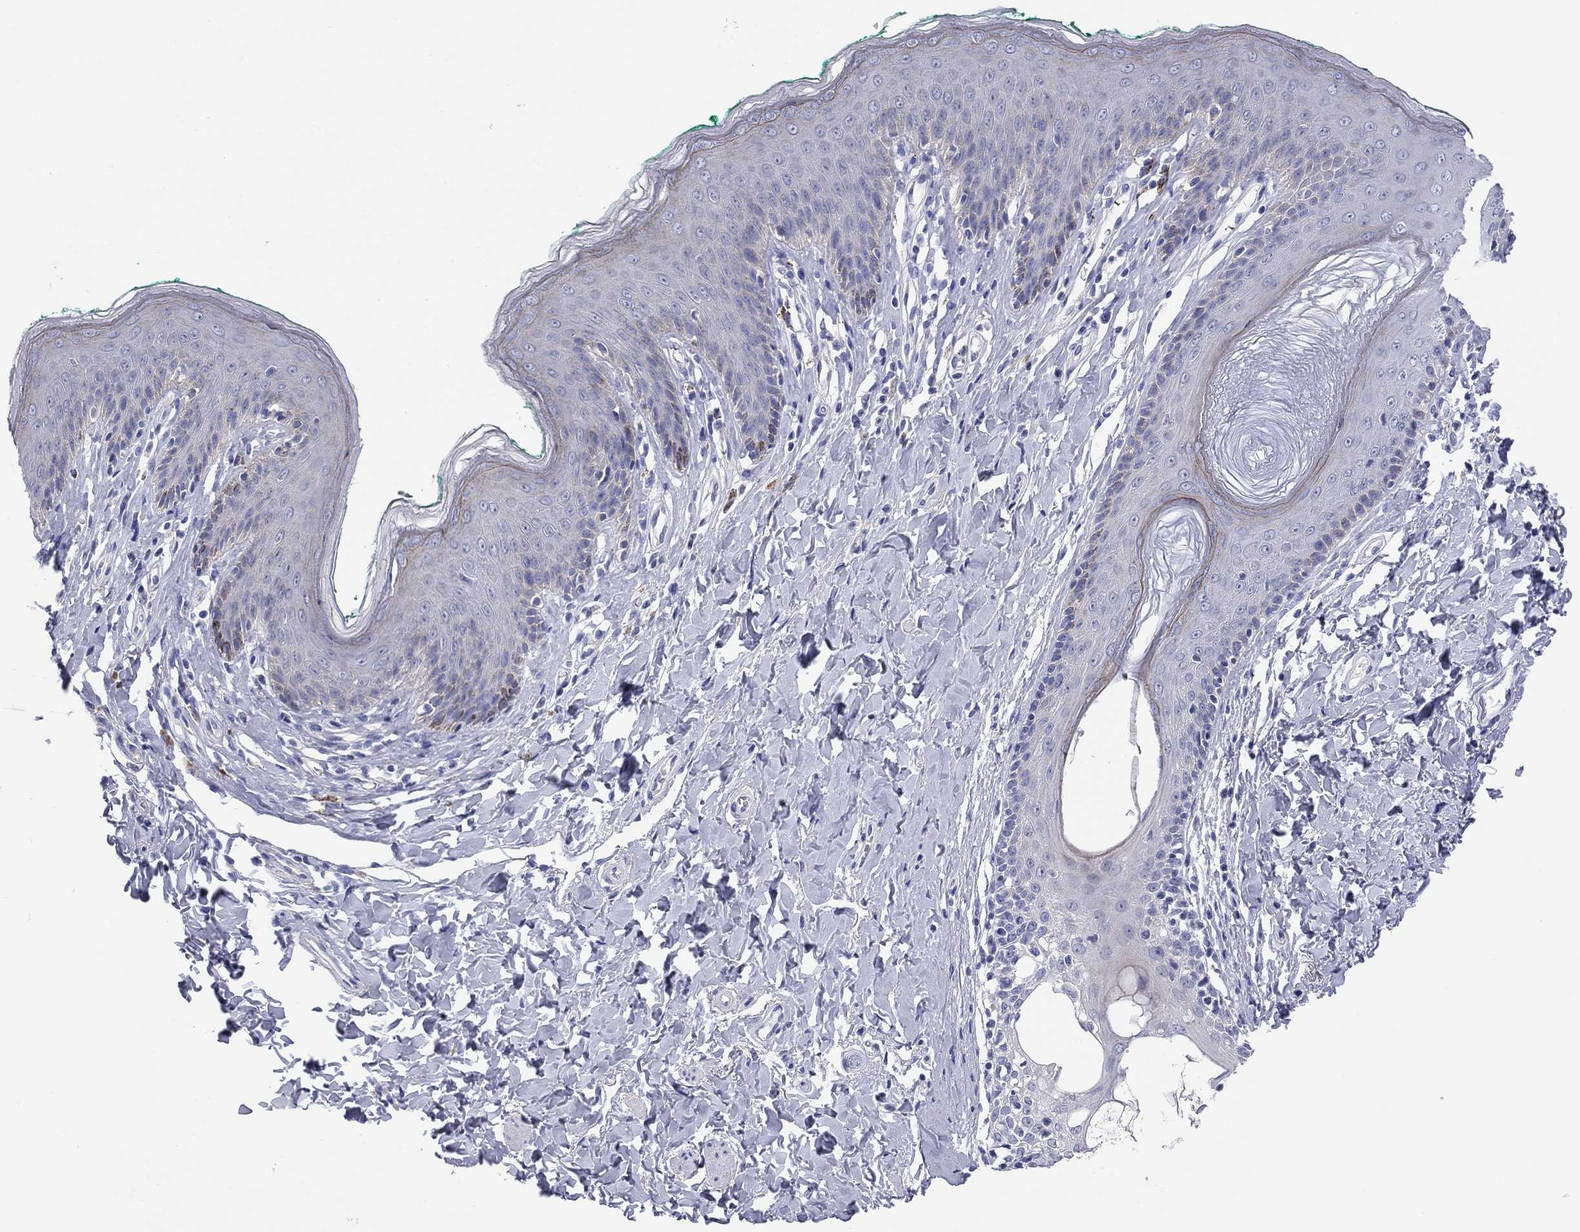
{"staining": {"intensity": "negative", "quantity": "none", "location": "none"}, "tissue": "skin", "cell_type": "Epidermal cells", "image_type": "normal", "snomed": [{"axis": "morphology", "description": "Normal tissue, NOS"}, {"axis": "topography", "description": "Vulva"}], "caption": "Immunohistochemistry photomicrograph of unremarkable human skin stained for a protein (brown), which shows no positivity in epidermal cells. (Stains: DAB immunohistochemistry (IHC) with hematoxylin counter stain, Microscopy: brightfield microscopy at high magnification).", "gene": "ENSG00000269035", "patient": {"sex": "female", "age": 66}}